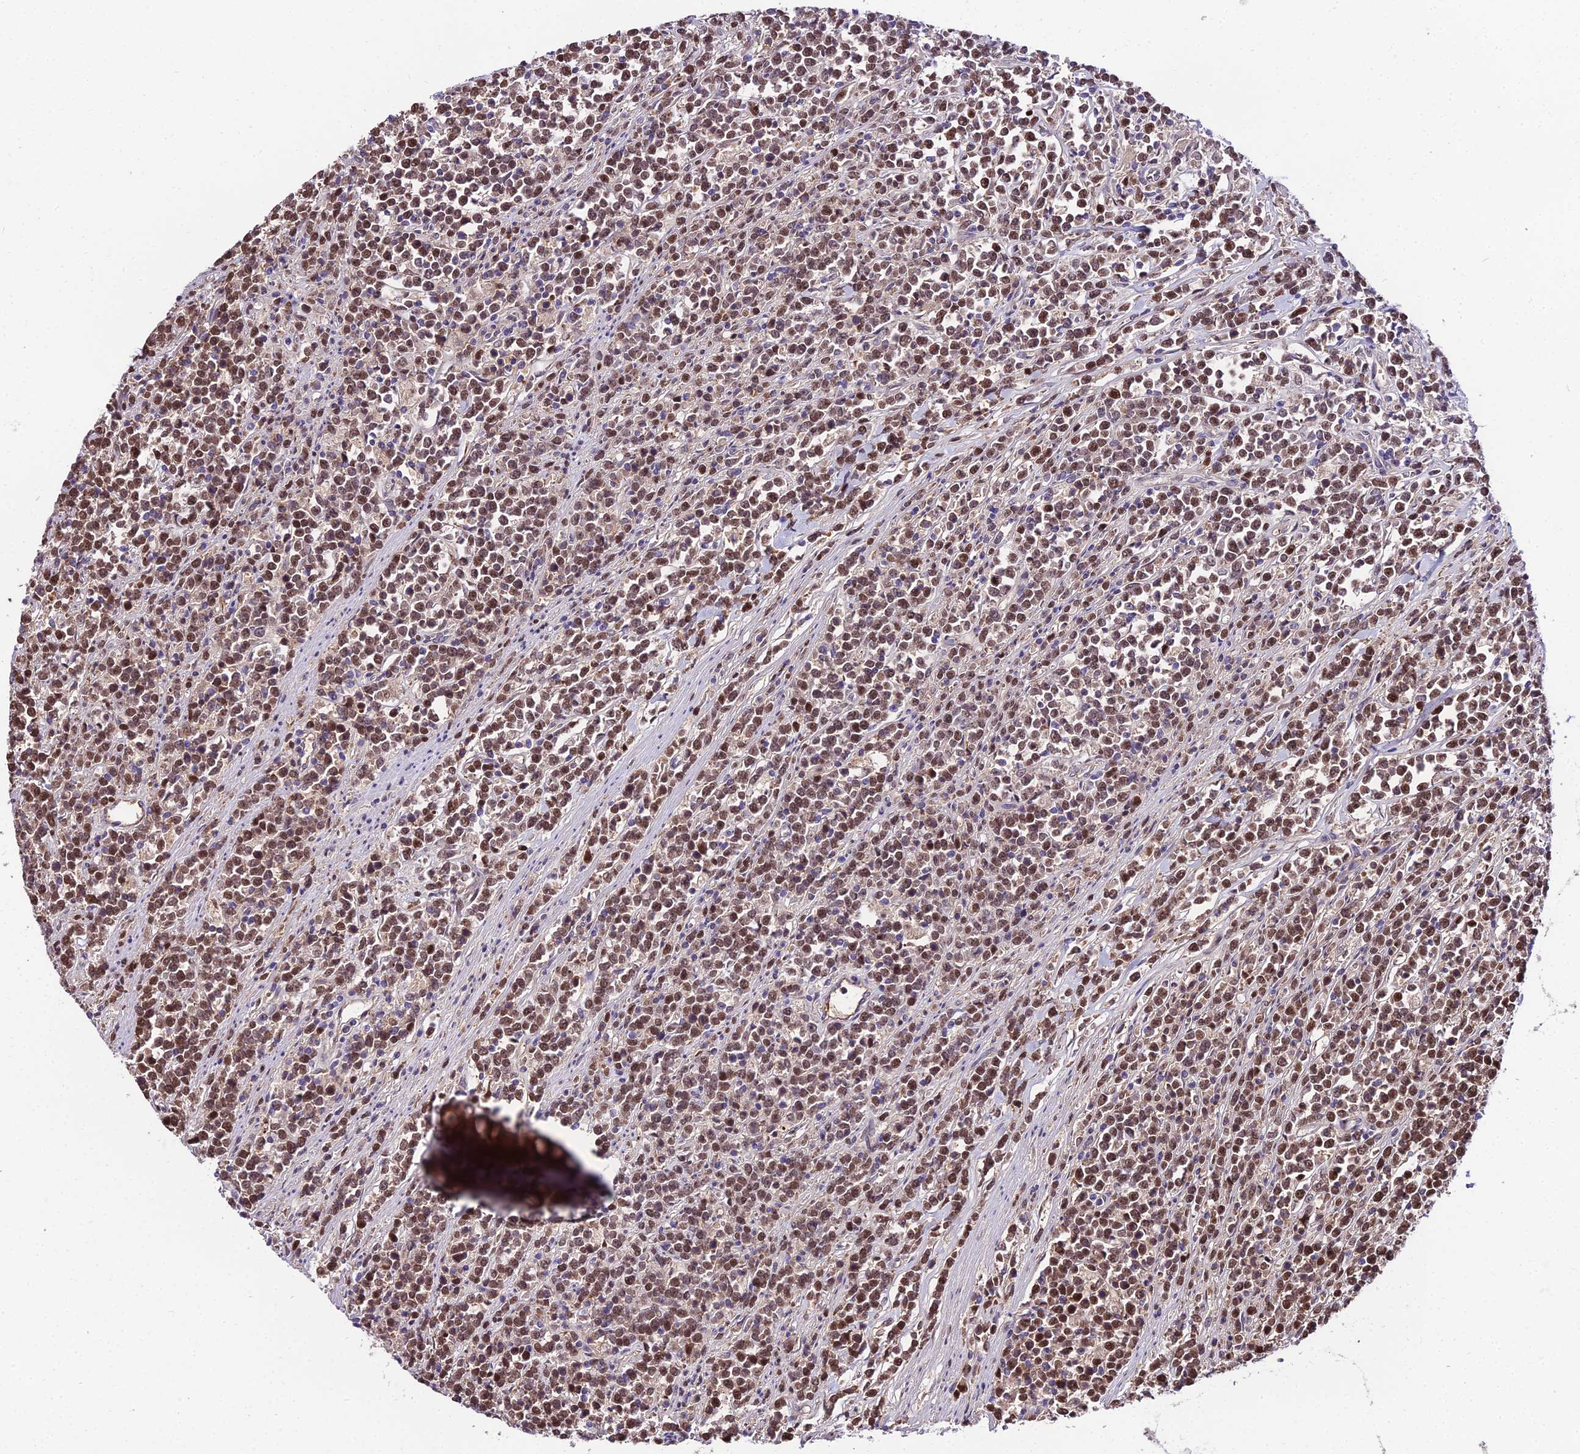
{"staining": {"intensity": "moderate", "quantity": ">75%", "location": "nuclear"}, "tissue": "lymphoma", "cell_type": "Tumor cells", "image_type": "cancer", "snomed": [{"axis": "morphology", "description": "Malignant lymphoma, non-Hodgkin's type, High grade"}, {"axis": "topography", "description": "Small intestine"}], "caption": "An immunohistochemistry (IHC) histopathology image of neoplastic tissue is shown. Protein staining in brown shows moderate nuclear positivity in high-grade malignant lymphoma, non-Hodgkin's type within tumor cells.", "gene": "TRIML2", "patient": {"sex": "male", "age": 8}}